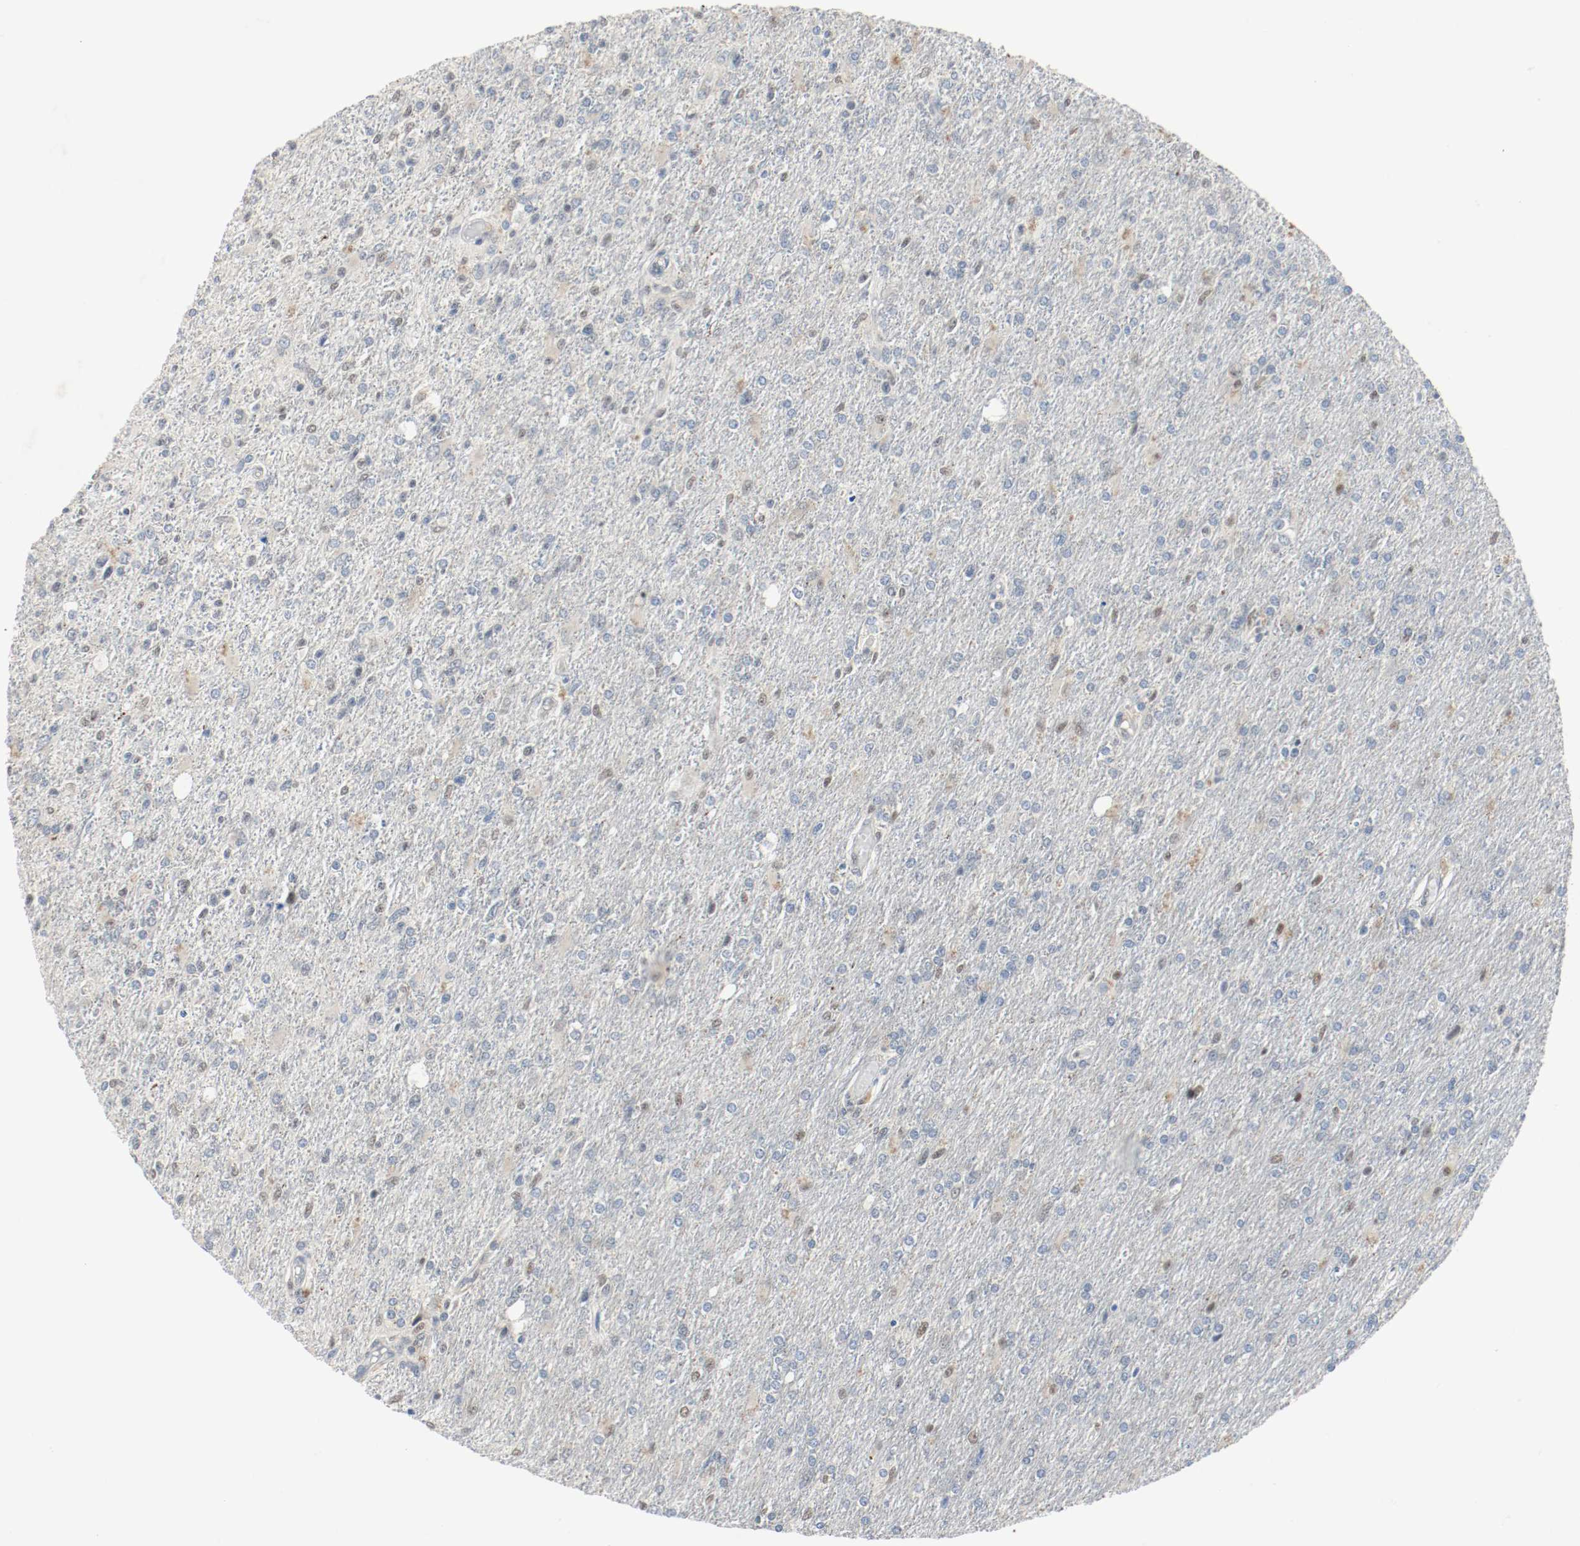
{"staining": {"intensity": "weak", "quantity": "<25%", "location": "nuclear"}, "tissue": "glioma", "cell_type": "Tumor cells", "image_type": "cancer", "snomed": [{"axis": "morphology", "description": "Glioma, malignant, High grade"}, {"axis": "topography", "description": "Cerebral cortex"}], "caption": "DAB immunohistochemical staining of glioma reveals no significant expression in tumor cells.", "gene": "ASH1L", "patient": {"sex": "male", "age": 76}}